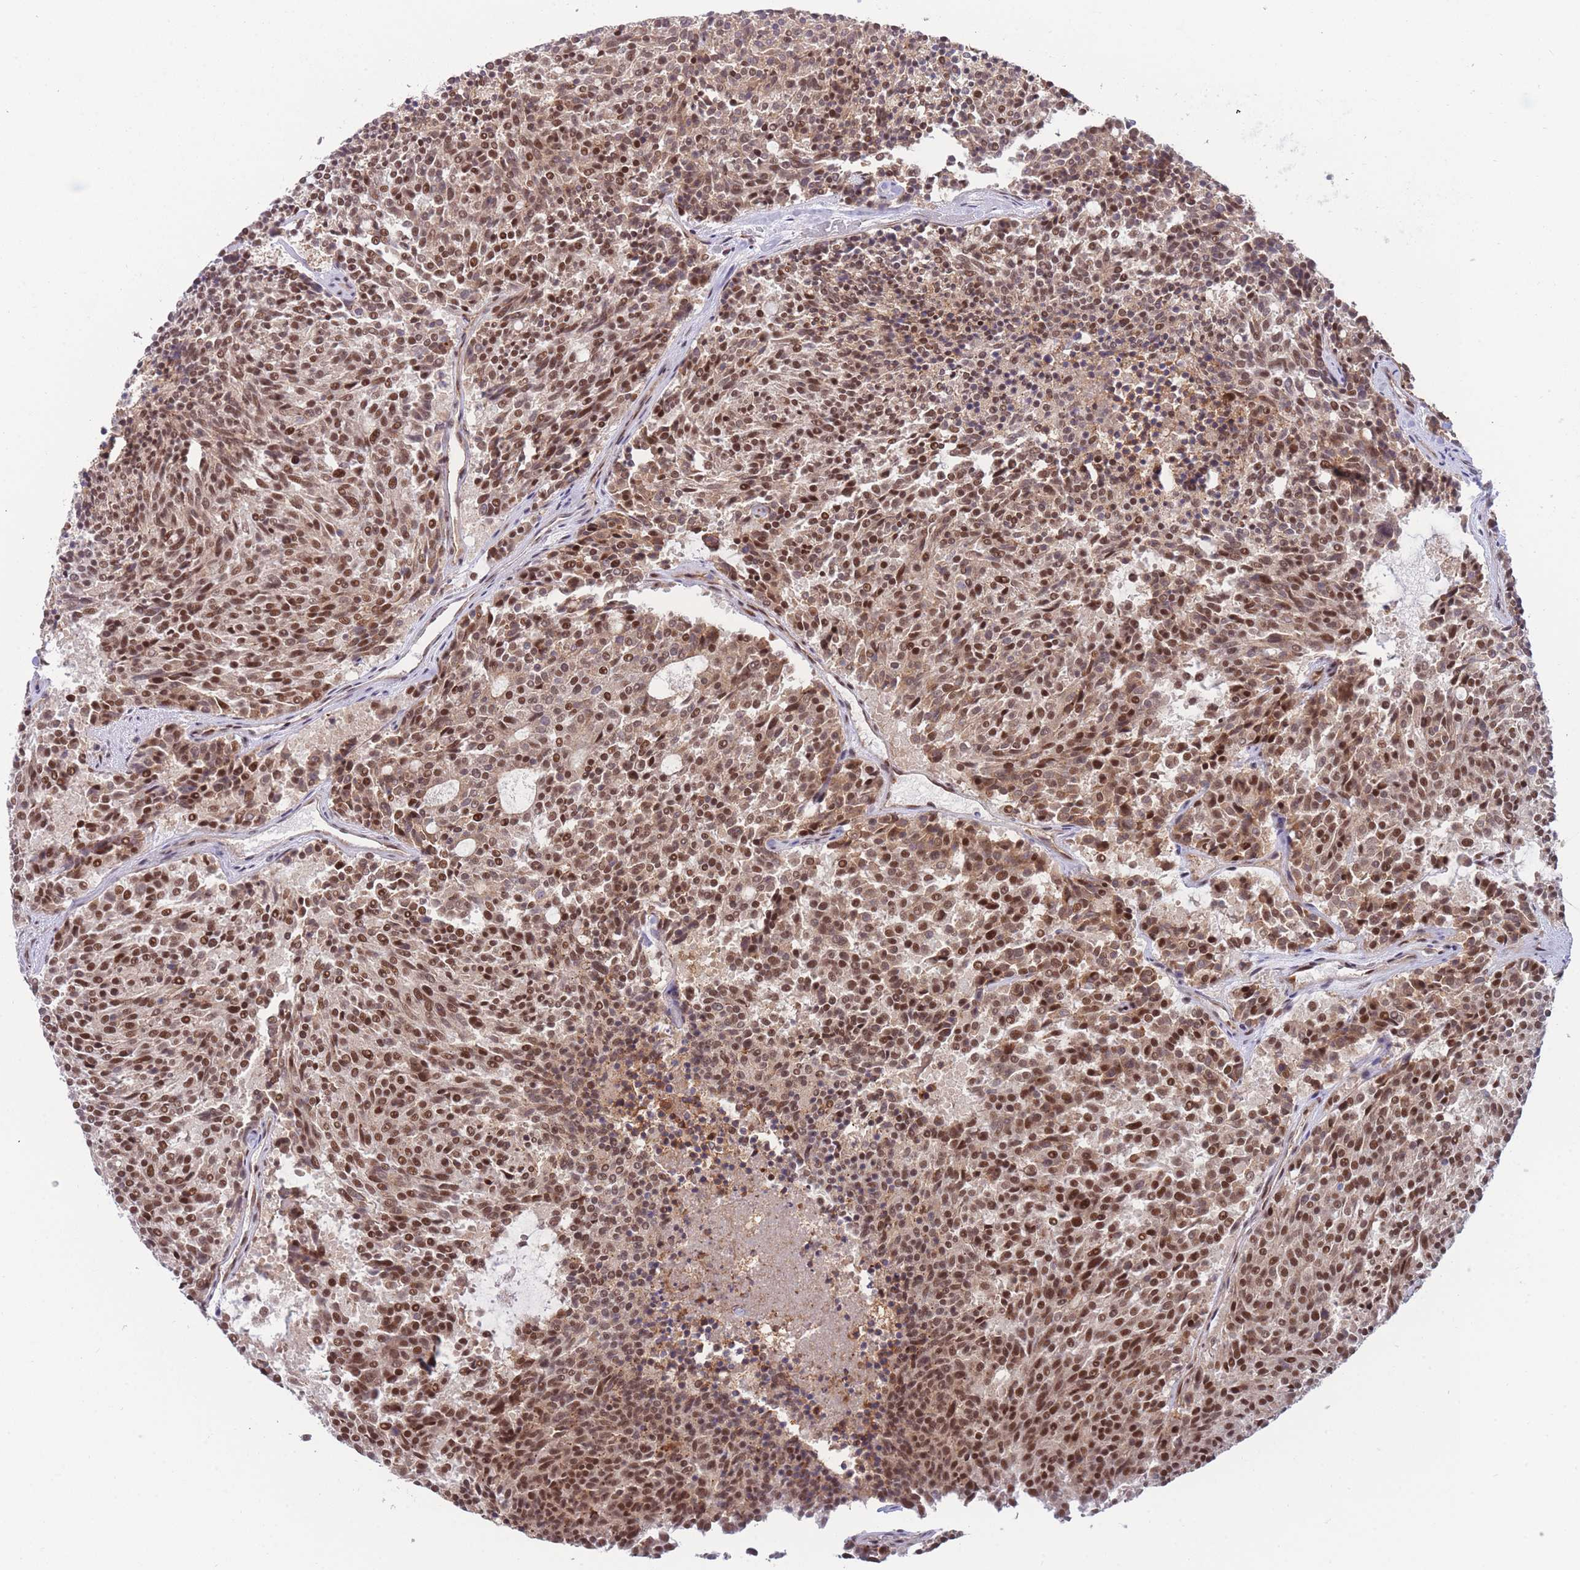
{"staining": {"intensity": "strong", "quantity": ">75%", "location": "cytoplasmic/membranous,nuclear"}, "tissue": "carcinoid", "cell_type": "Tumor cells", "image_type": "cancer", "snomed": [{"axis": "morphology", "description": "Carcinoid, malignant, NOS"}, {"axis": "topography", "description": "Pancreas"}], "caption": "Immunohistochemical staining of human carcinoid shows high levels of strong cytoplasmic/membranous and nuclear protein positivity in about >75% of tumor cells.", "gene": "BOD1L1", "patient": {"sex": "female", "age": 54}}